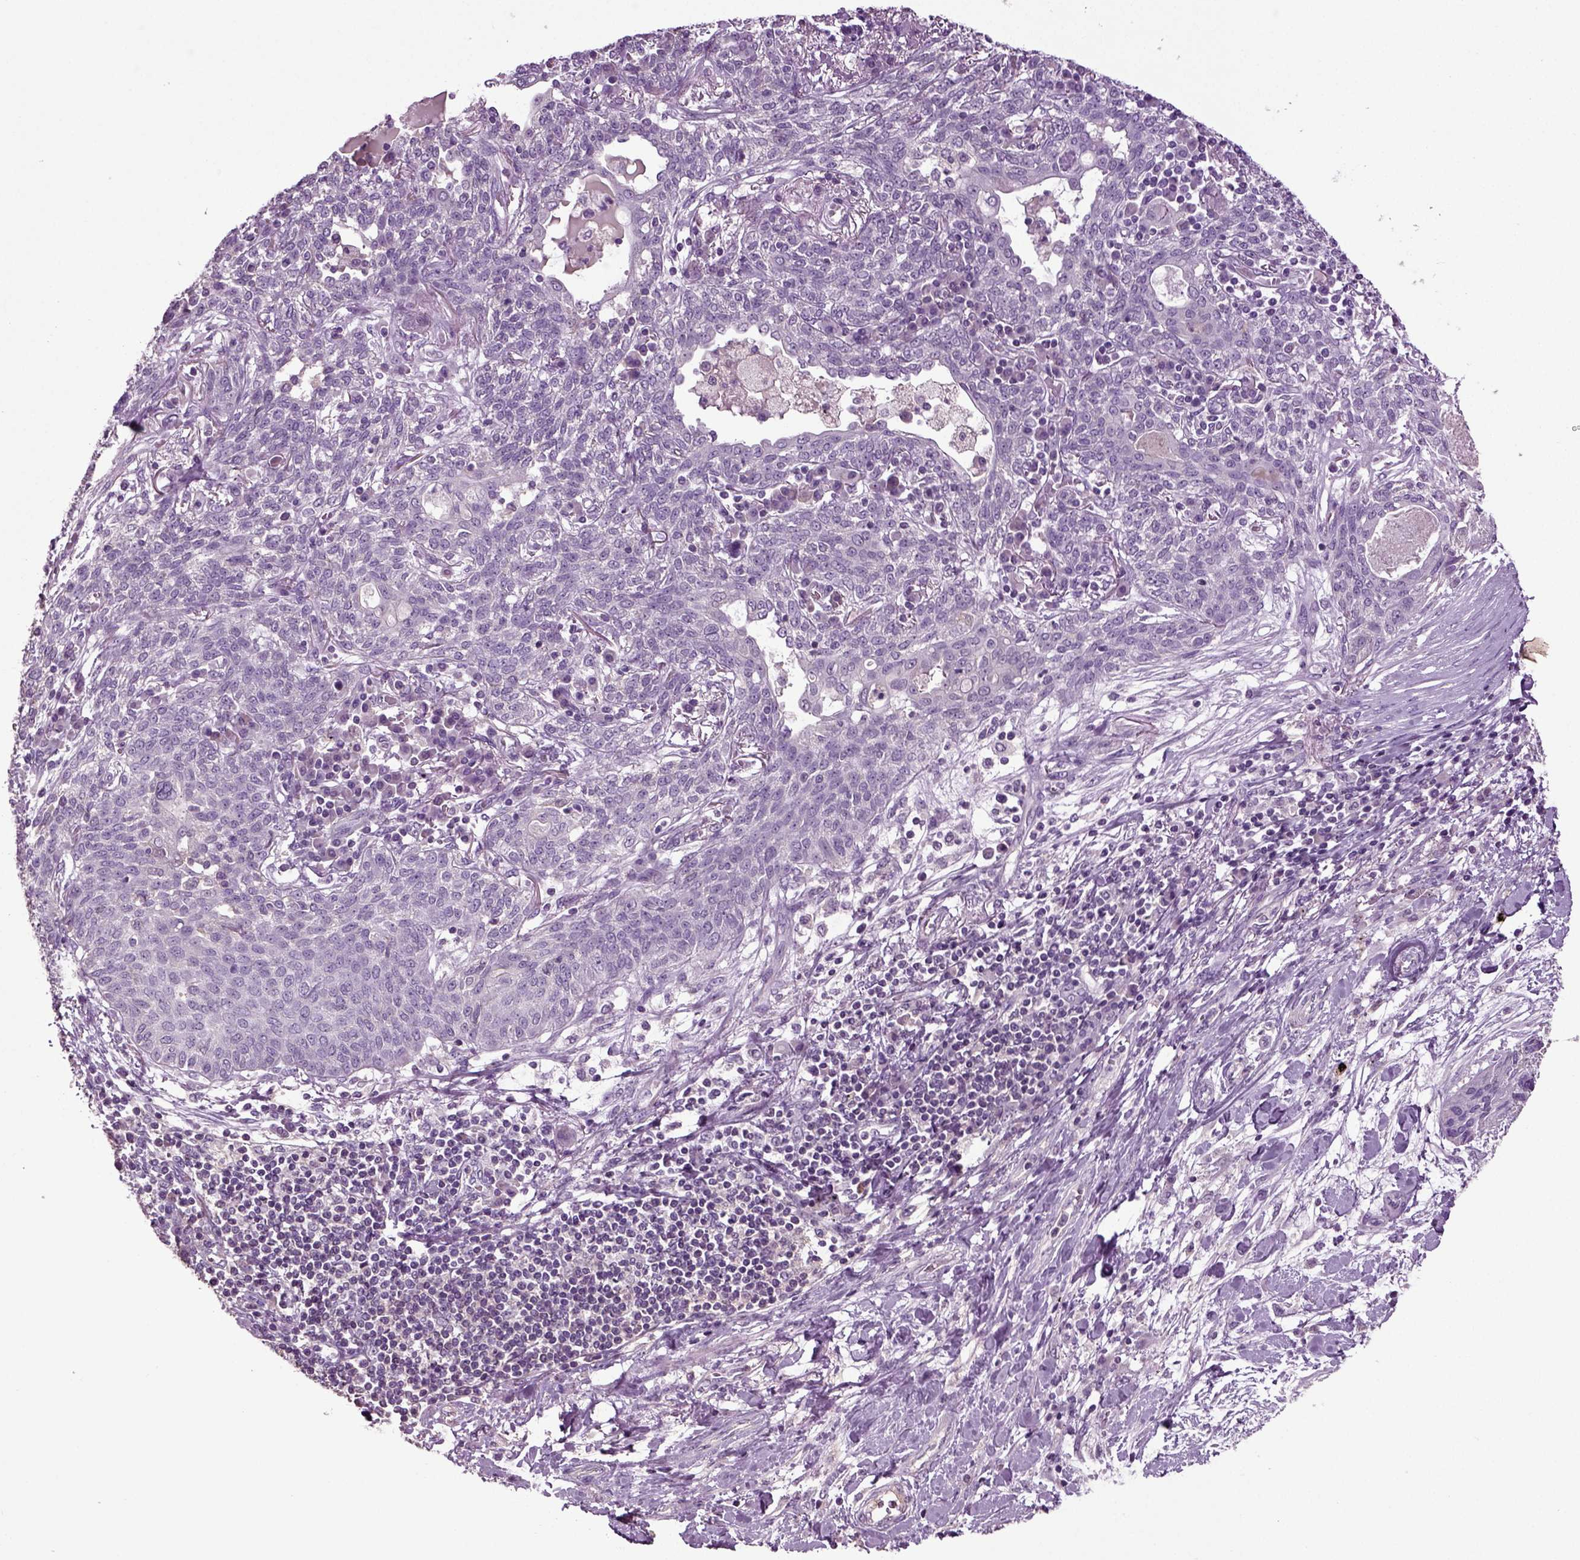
{"staining": {"intensity": "negative", "quantity": "none", "location": "none"}, "tissue": "lung cancer", "cell_type": "Tumor cells", "image_type": "cancer", "snomed": [{"axis": "morphology", "description": "Squamous cell carcinoma, NOS"}, {"axis": "topography", "description": "Lung"}], "caption": "There is no significant staining in tumor cells of lung cancer (squamous cell carcinoma).", "gene": "DEFB118", "patient": {"sex": "female", "age": 70}}